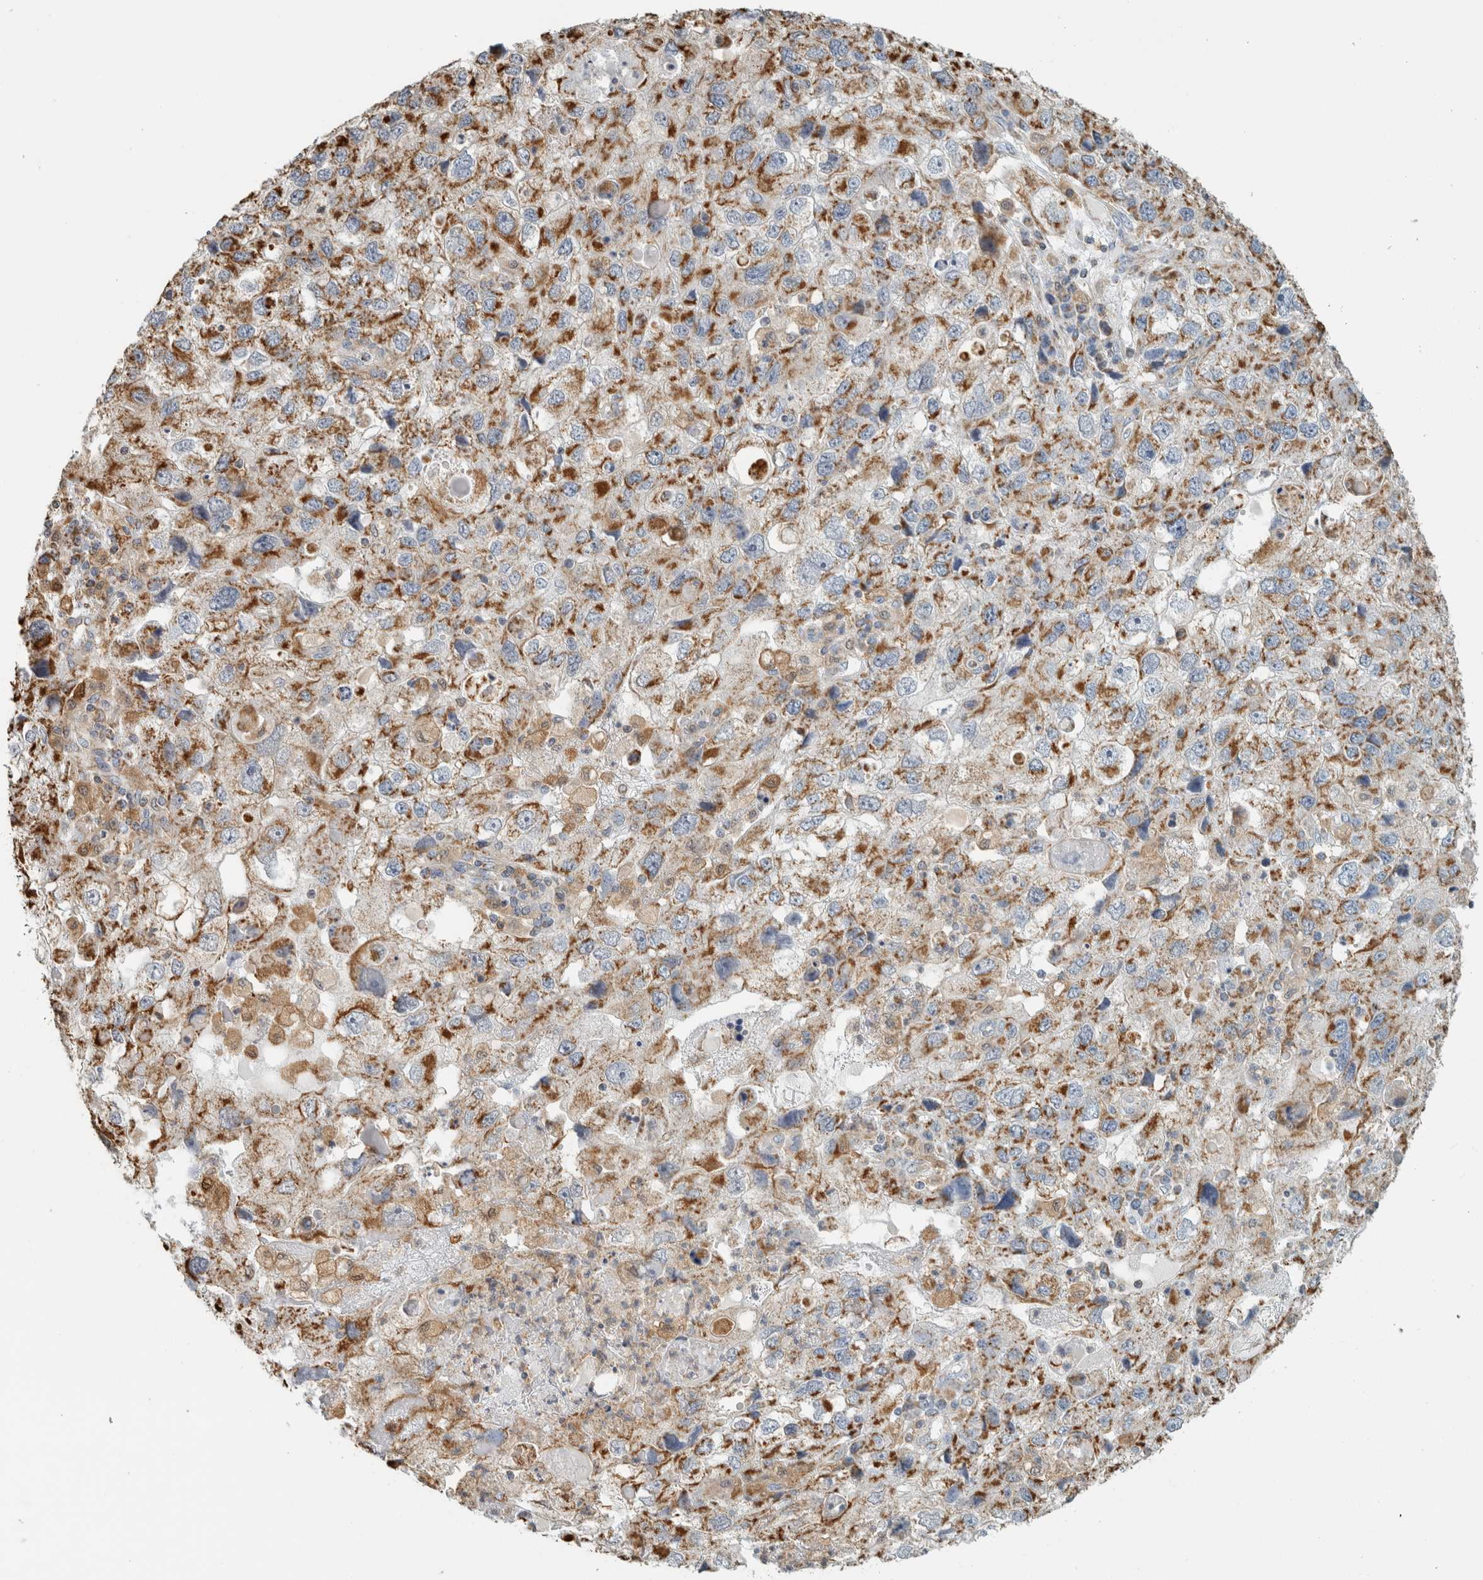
{"staining": {"intensity": "moderate", "quantity": ">75%", "location": "cytoplasmic/membranous"}, "tissue": "endometrial cancer", "cell_type": "Tumor cells", "image_type": "cancer", "snomed": [{"axis": "morphology", "description": "Adenocarcinoma, NOS"}, {"axis": "topography", "description": "Endometrium"}], "caption": "A medium amount of moderate cytoplasmic/membranous staining is identified in about >75% of tumor cells in endometrial adenocarcinoma tissue.", "gene": "CAPG", "patient": {"sex": "female", "age": 49}}